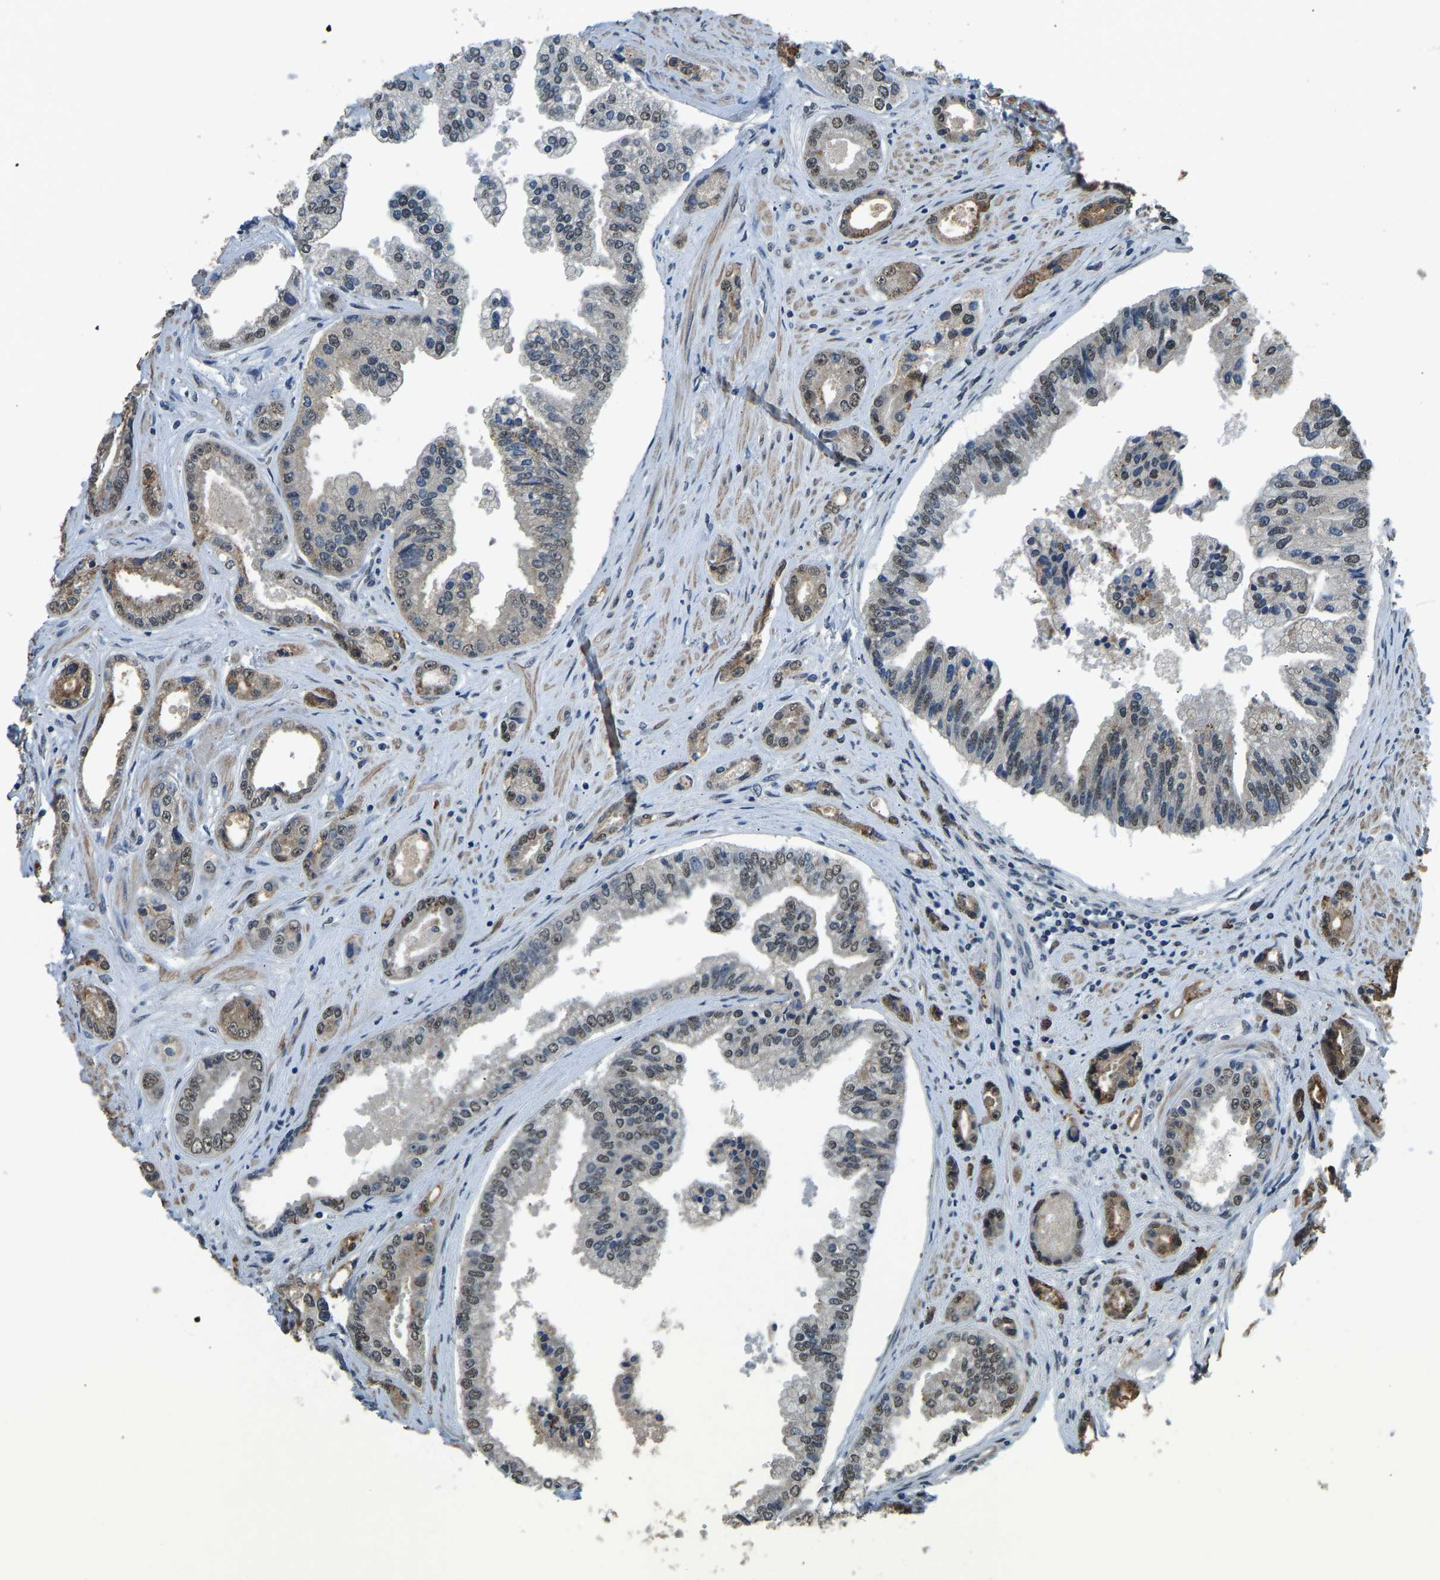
{"staining": {"intensity": "moderate", "quantity": "25%-75%", "location": "cytoplasmic/membranous,nuclear"}, "tissue": "prostate cancer", "cell_type": "Tumor cells", "image_type": "cancer", "snomed": [{"axis": "morphology", "description": "Adenocarcinoma, High grade"}, {"axis": "topography", "description": "Prostate"}], "caption": "Immunohistochemistry (IHC) micrograph of human prostate cancer stained for a protein (brown), which demonstrates medium levels of moderate cytoplasmic/membranous and nuclear staining in about 25%-75% of tumor cells.", "gene": "FOS", "patient": {"sex": "male", "age": 61}}